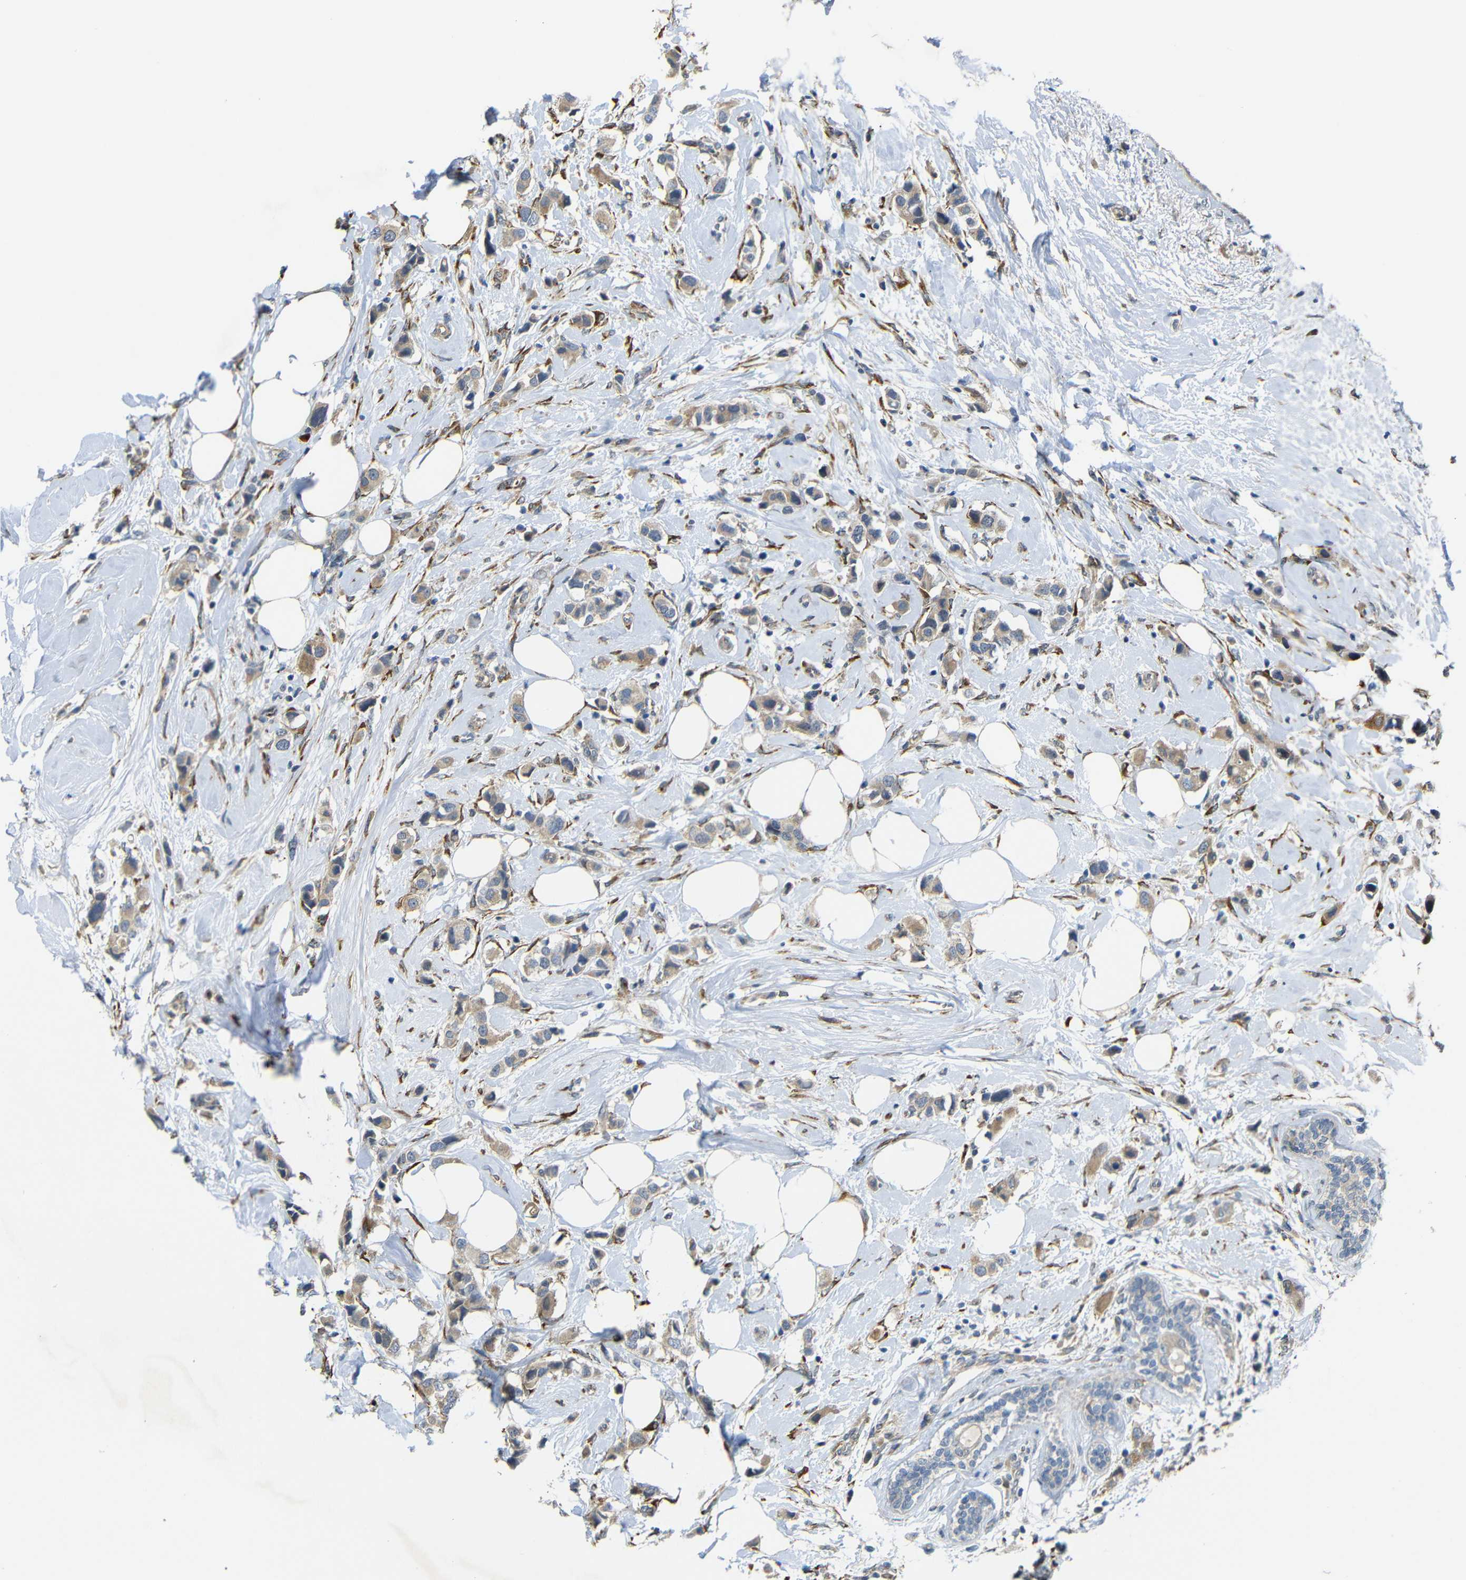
{"staining": {"intensity": "moderate", "quantity": ">75%", "location": "cytoplasmic/membranous"}, "tissue": "breast cancer", "cell_type": "Tumor cells", "image_type": "cancer", "snomed": [{"axis": "morphology", "description": "Normal tissue, NOS"}, {"axis": "morphology", "description": "Duct carcinoma"}, {"axis": "topography", "description": "Breast"}], "caption": "Brown immunohistochemical staining in breast cancer (intraductal carcinoma) shows moderate cytoplasmic/membranous staining in approximately >75% of tumor cells.", "gene": "P3H2", "patient": {"sex": "female", "age": 50}}